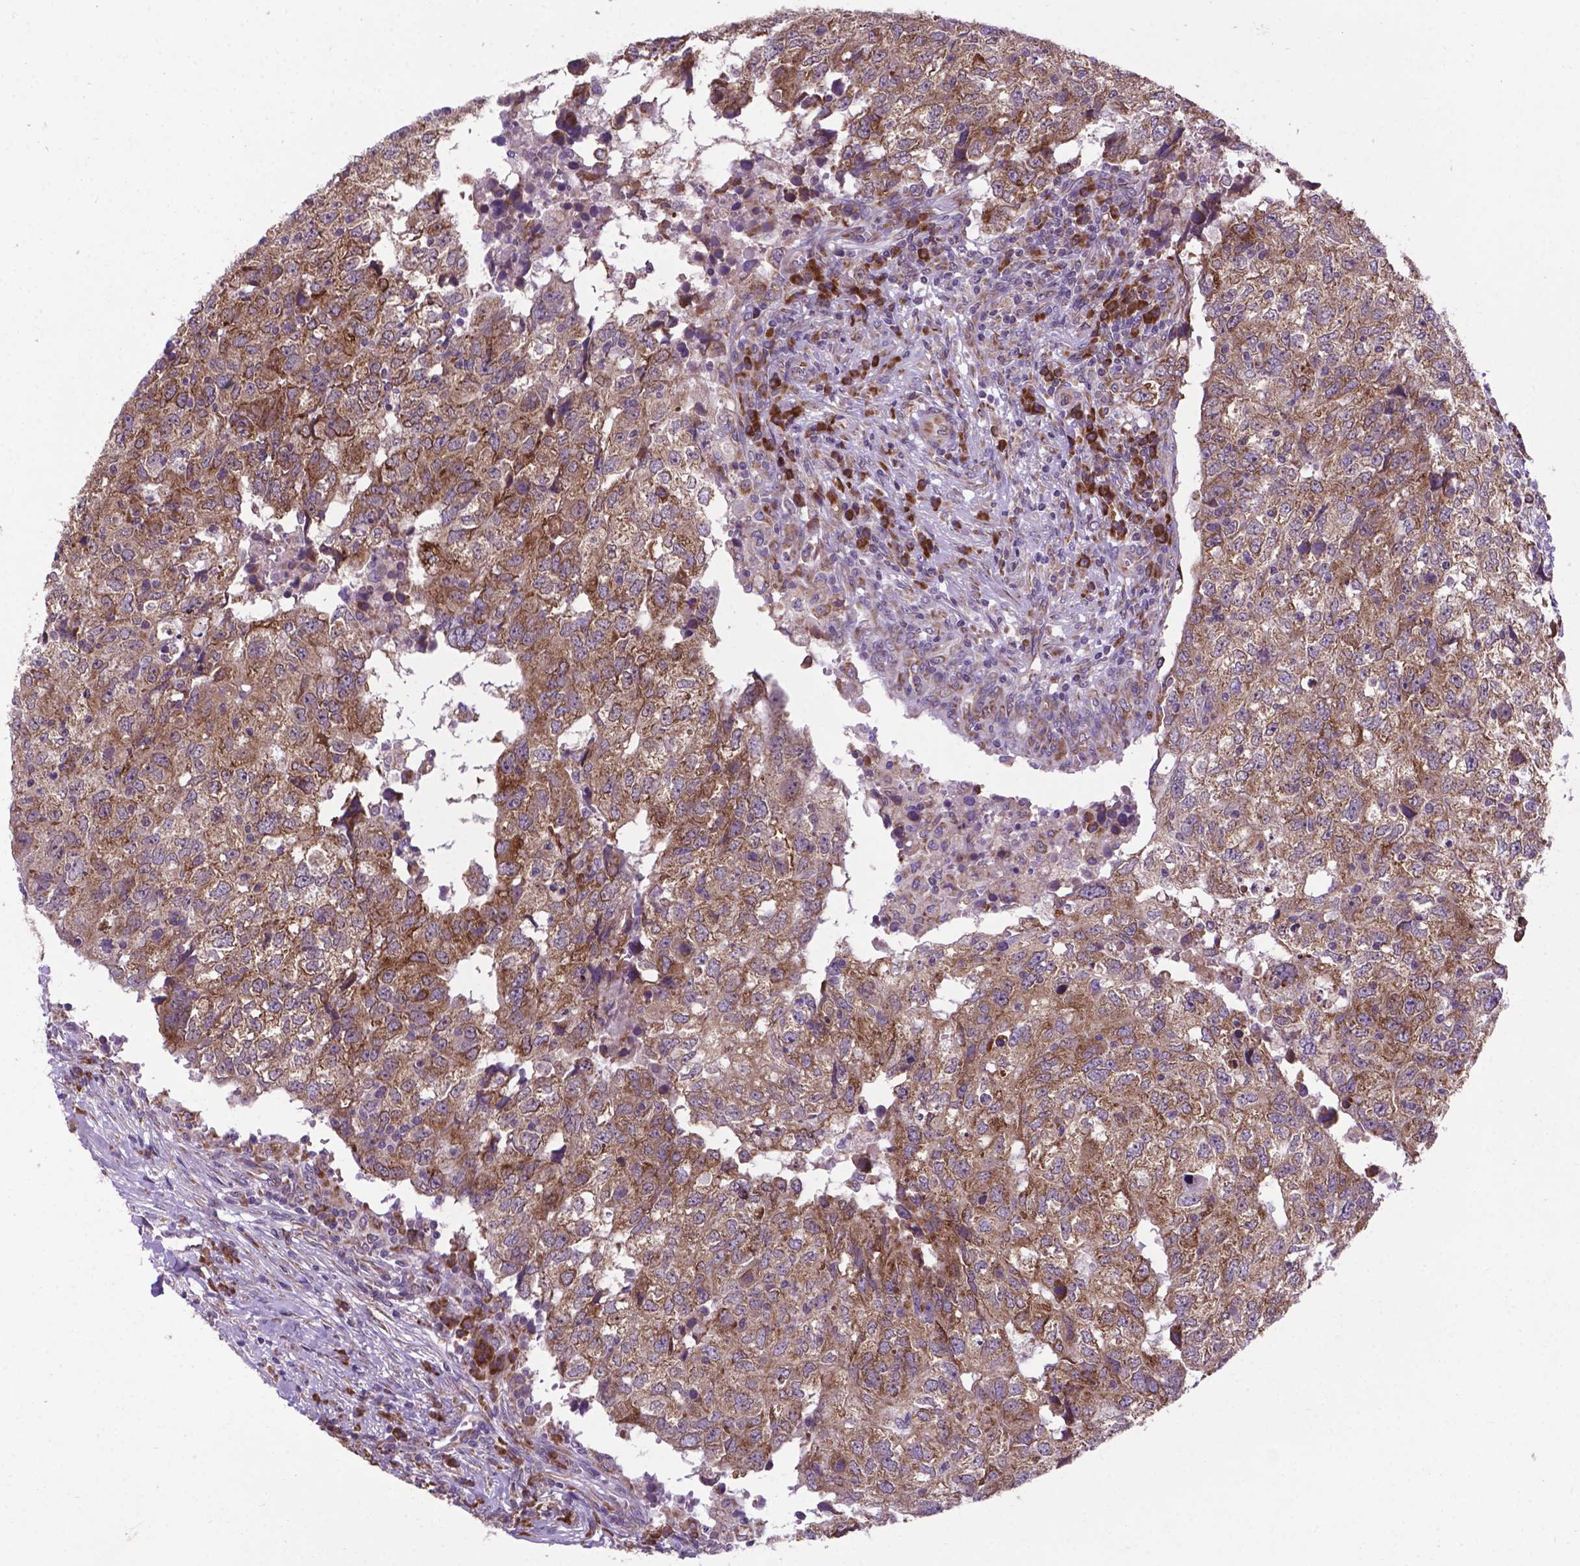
{"staining": {"intensity": "moderate", "quantity": ">75%", "location": "cytoplasmic/membranous"}, "tissue": "breast cancer", "cell_type": "Tumor cells", "image_type": "cancer", "snomed": [{"axis": "morphology", "description": "Duct carcinoma"}, {"axis": "topography", "description": "Breast"}], "caption": "Intraductal carcinoma (breast) tissue displays moderate cytoplasmic/membranous expression in about >75% of tumor cells, visualized by immunohistochemistry.", "gene": "WDR83OS", "patient": {"sex": "female", "age": 30}}